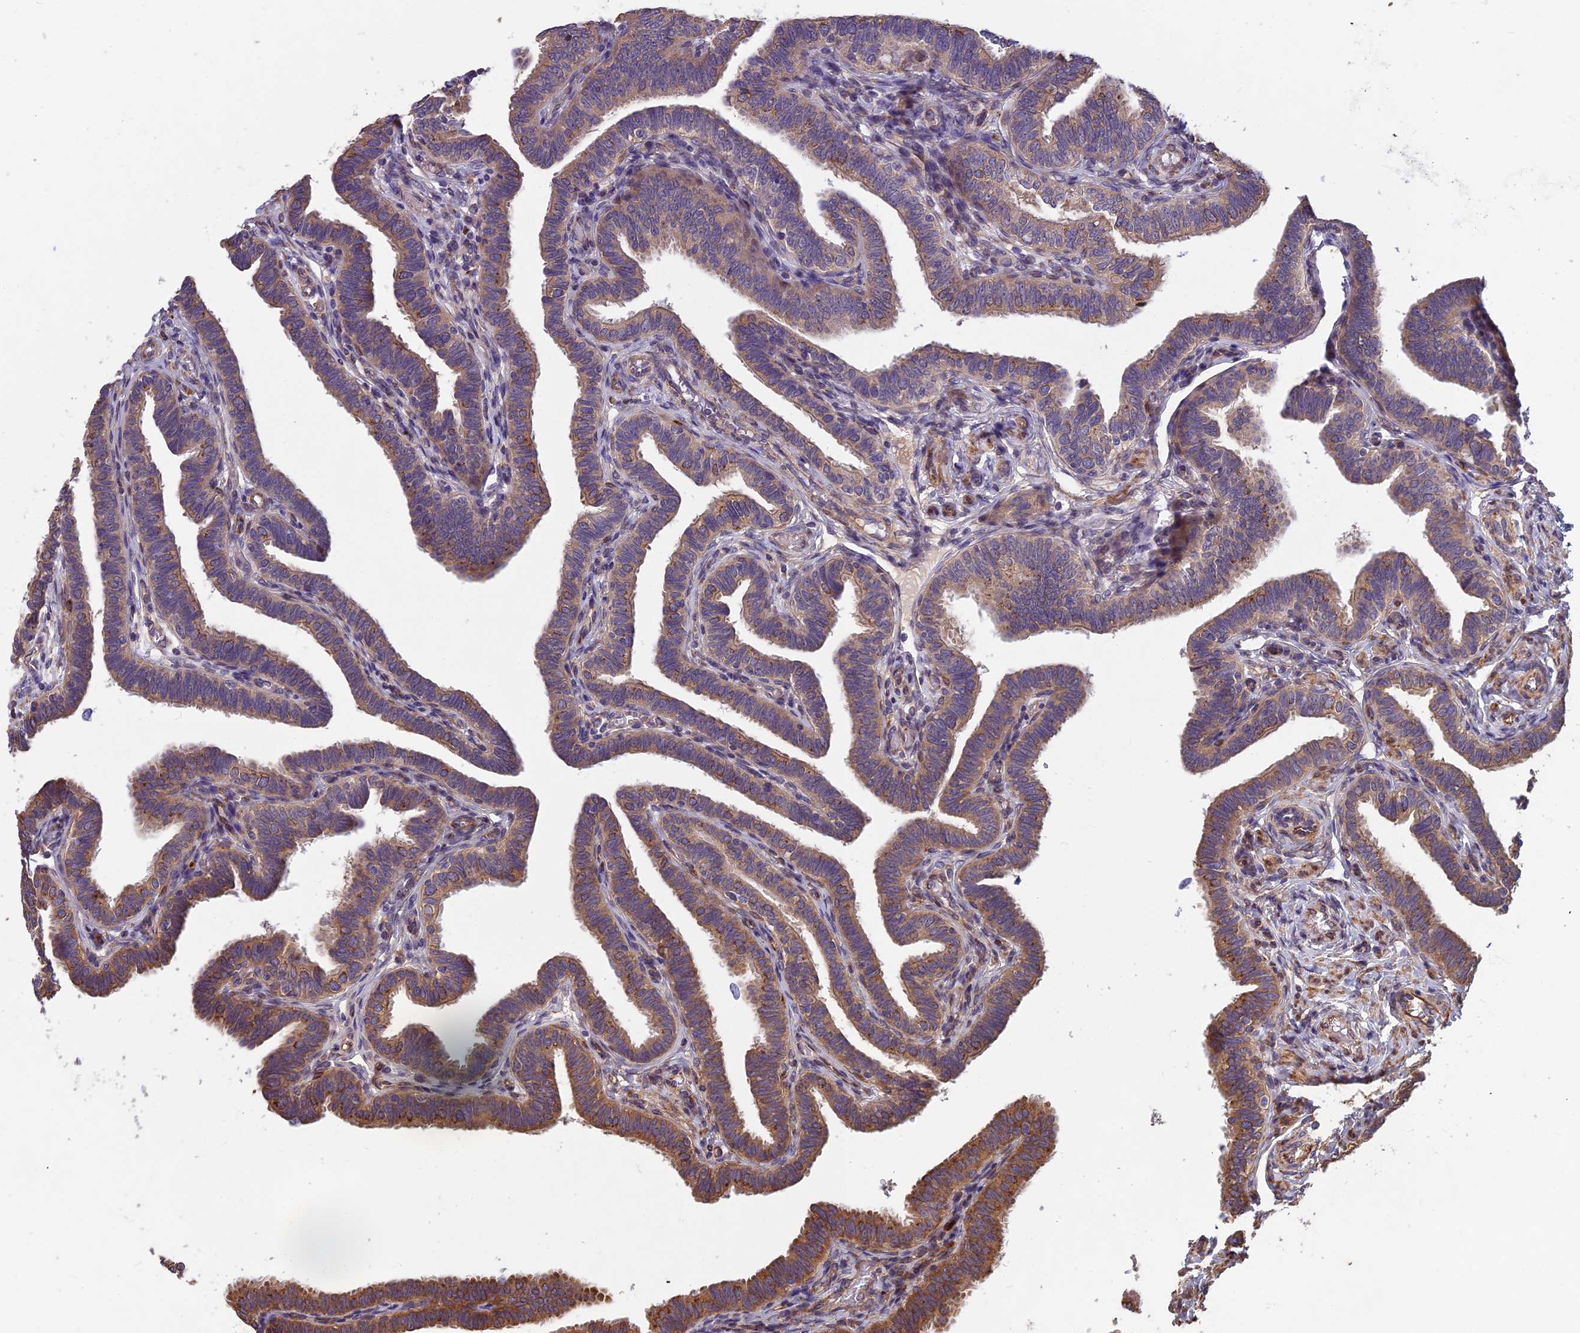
{"staining": {"intensity": "moderate", "quantity": ">75%", "location": "cytoplasmic/membranous"}, "tissue": "fallopian tube", "cell_type": "Glandular cells", "image_type": "normal", "snomed": [{"axis": "morphology", "description": "Normal tissue, NOS"}, {"axis": "topography", "description": "Fallopian tube"}], "caption": "Normal fallopian tube was stained to show a protein in brown. There is medium levels of moderate cytoplasmic/membranous staining in about >75% of glandular cells. (DAB = brown stain, brightfield microscopy at high magnification).", "gene": "SPDL1", "patient": {"sex": "female", "age": 39}}